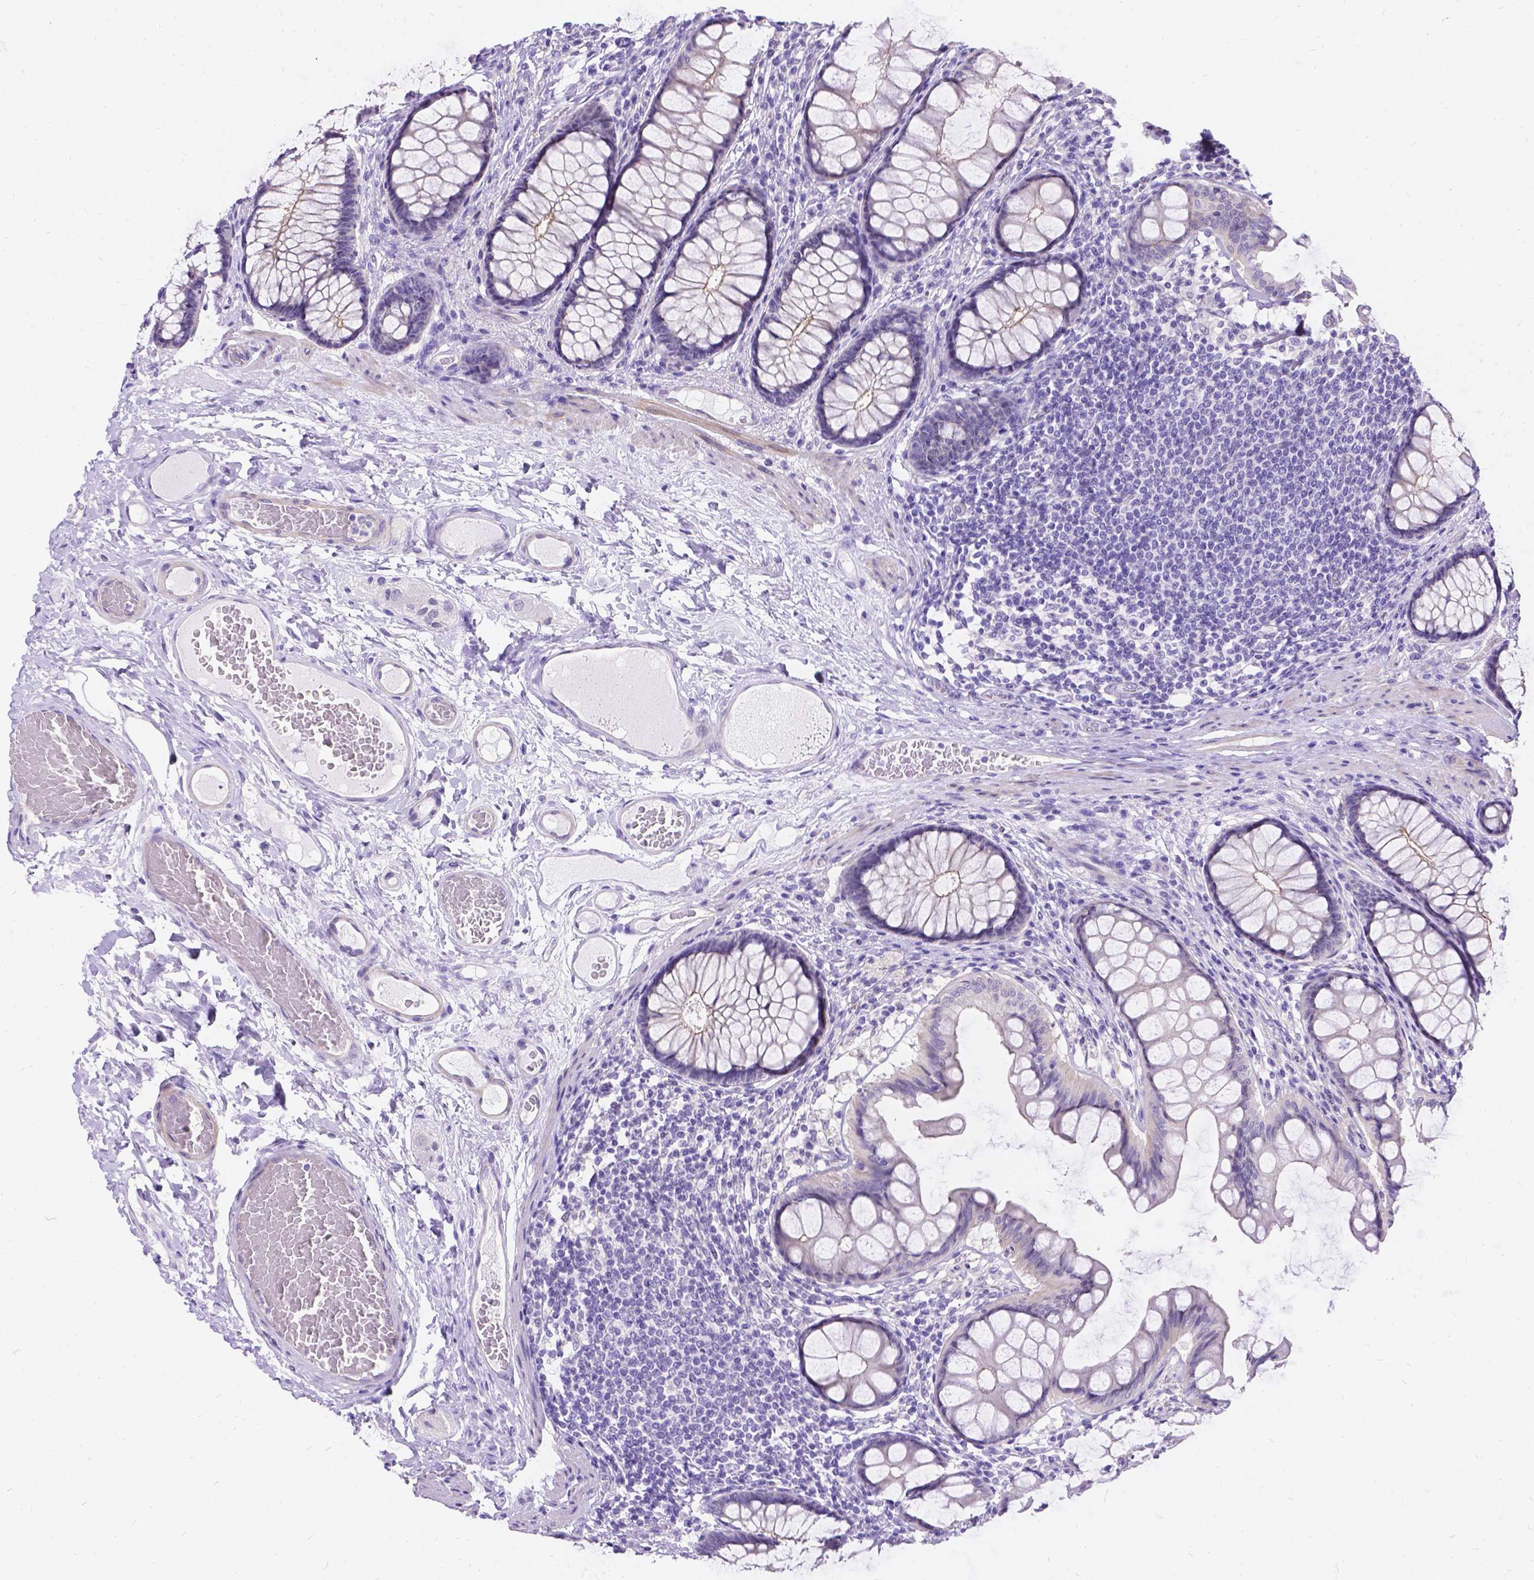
{"staining": {"intensity": "negative", "quantity": "none", "location": "none"}, "tissue": "colon", "cell_type": "Endothelial cells", "image_type": "normal", "snomed": [{"axis": "morphology", "description": "Normal tissue, NOS"}, {"axis": "topography", "description": "Colon"}], "caption": "IHC micrograph of benign human colon stained for a protein (brown), which displays no expression in endothelial cells. (DAB (3,3'-diaminobenzidine) immunohistochemistry (IHC) with hematoxylin counter stain).", "gene": "PALS1", "patient": {"sex": "female", "age": 65}}